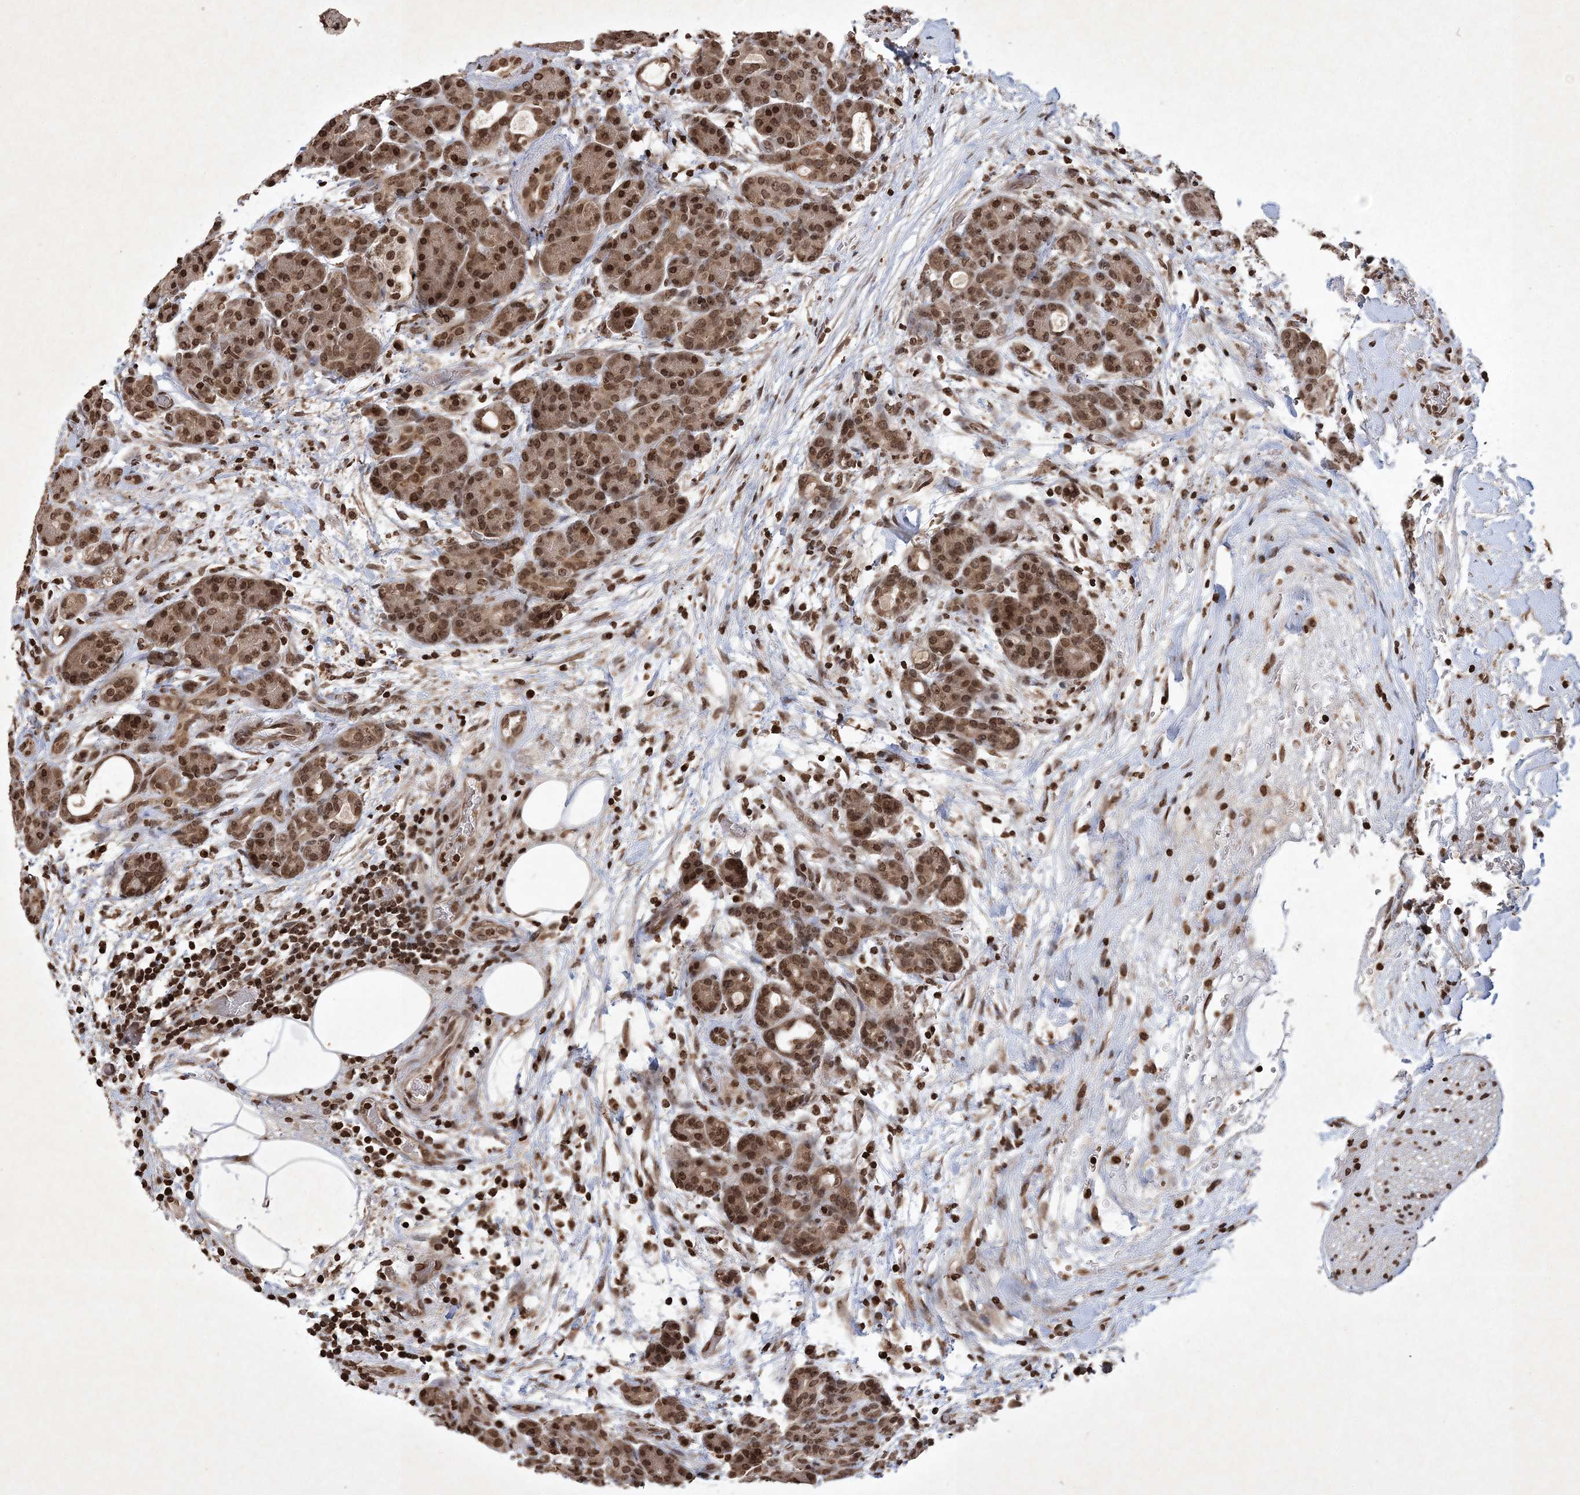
{"staining": {"intensity": "strong", "quantity": ">75%", "location": "cytoplasmic/membranous,nuclear"}, "tissue": "pancreas", "cell_type": "Exocrine glandular cells", "image_type": "normal", "snomed": [{"axis": "morphology", "description": "Normal tissue, NOS"}, {"axis": "topography", "description": "Pancreas"}], "caption": "Immunohistochemistry (IHC) (DAB (3,3'-diaminobenzidine)) staining of benign human pancreas demonstrates strong cytoplasmic/membranous,nuclear protein staining in about >75% of exocrine glandular cells. The protein of interest is shown in brown color, while the nuclei are stained blue.", "gene": "NEDD9", "patient": {"sex": "male", "age": 63}}